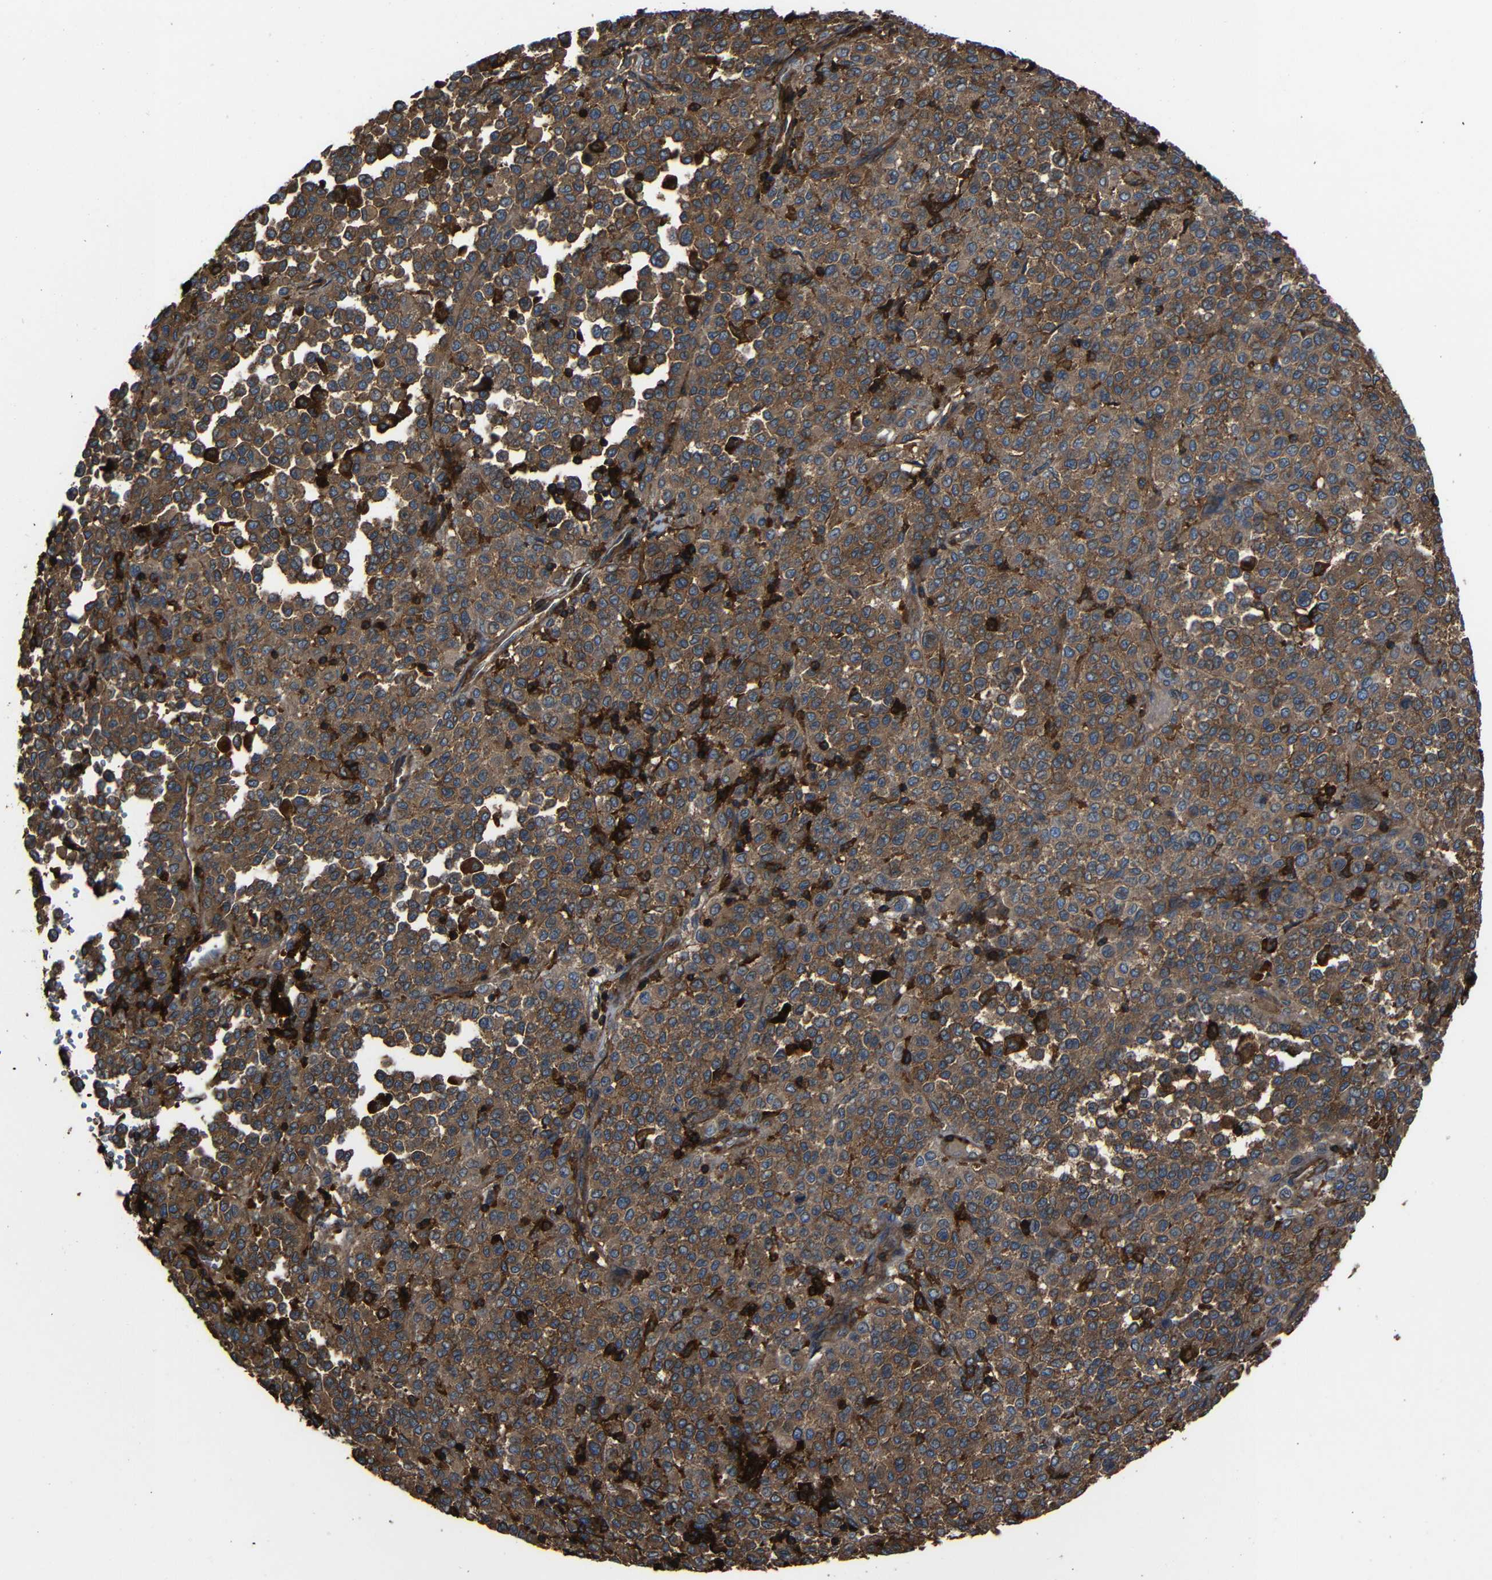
{"staining": {"intensity": "moderate", "quantity": ">75%", "location": "cytoplasmic/membranous"}, "tissue": "melanoma", "cell_type": "Tumor cells", "image_type": "cancer", "snomed": [{"axis": "morphology", "description": "Malignant melanoma, Metastatic site"}, {"axis": "topography", "description": "Pancreas"}], "caption": "A photomicrograph of malignant melanoma (metastatic site) stained for a protein exhibits moderate cytoplasmic/membranous brown staining in tumor cells. (DAB IHC, brown staining for protein, blue staining for nuclei).", "gene": "ADGRE5", "patient": {"sex": "female", "age": 30}}